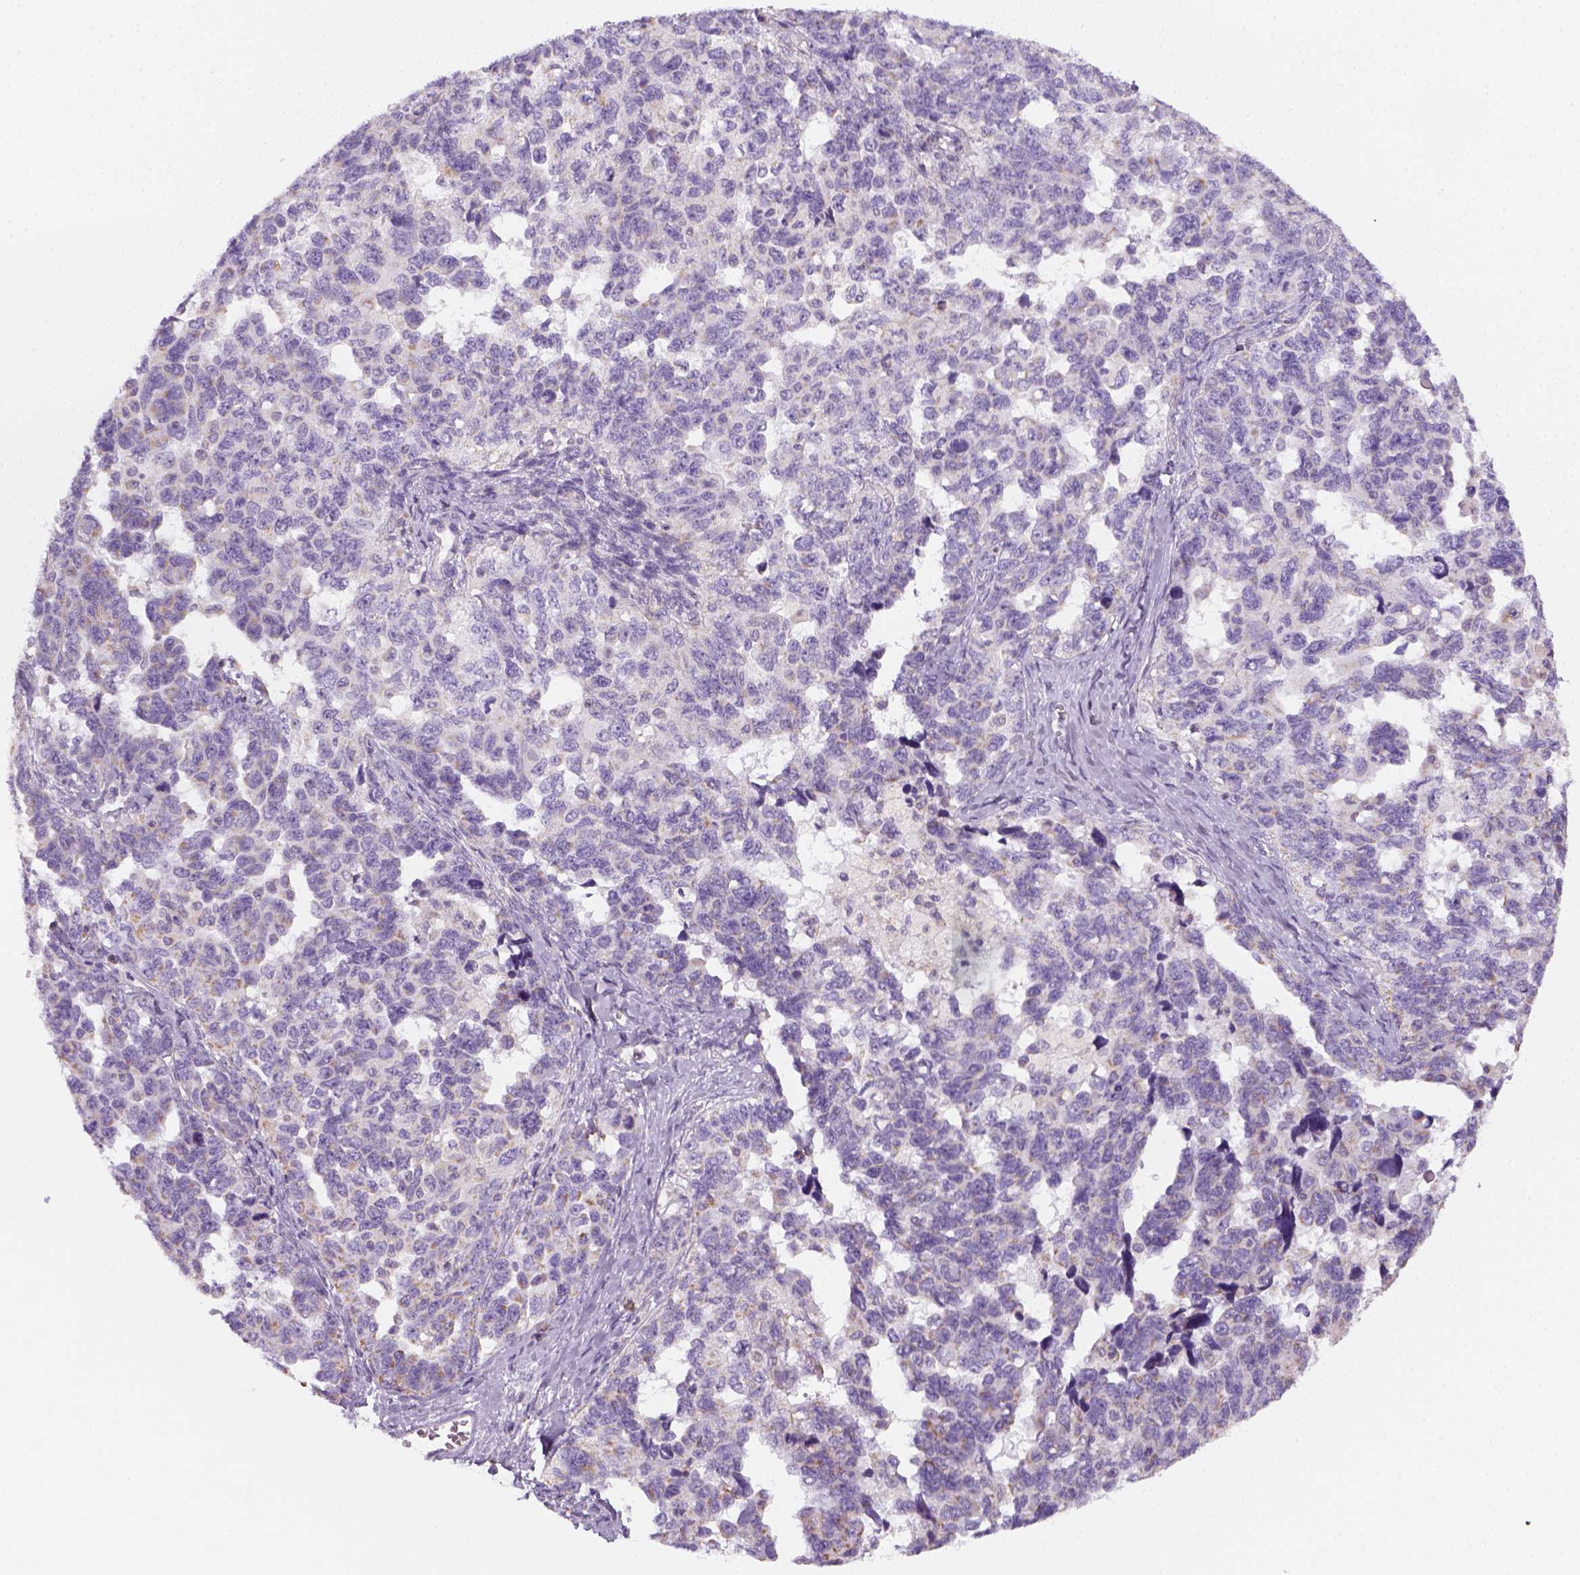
{"staining": {"intensity": "negative", "quantity": "none", "location": "none"}, "tissue": "ovarian cancer", "cell_type": "Tumor cells", "image_type": "cancer", "snomed": [{"axis": "morphology", "description": "Cystadenocarcinoma, serous, NOS"}, {"axis": "topography", "description": "Ovary"}], "caption": "Tumor cells show no significant protein positivity in ovarian cancer.", "gene": "AWAT2", "patient": {"sex": "female", "age": 69}}